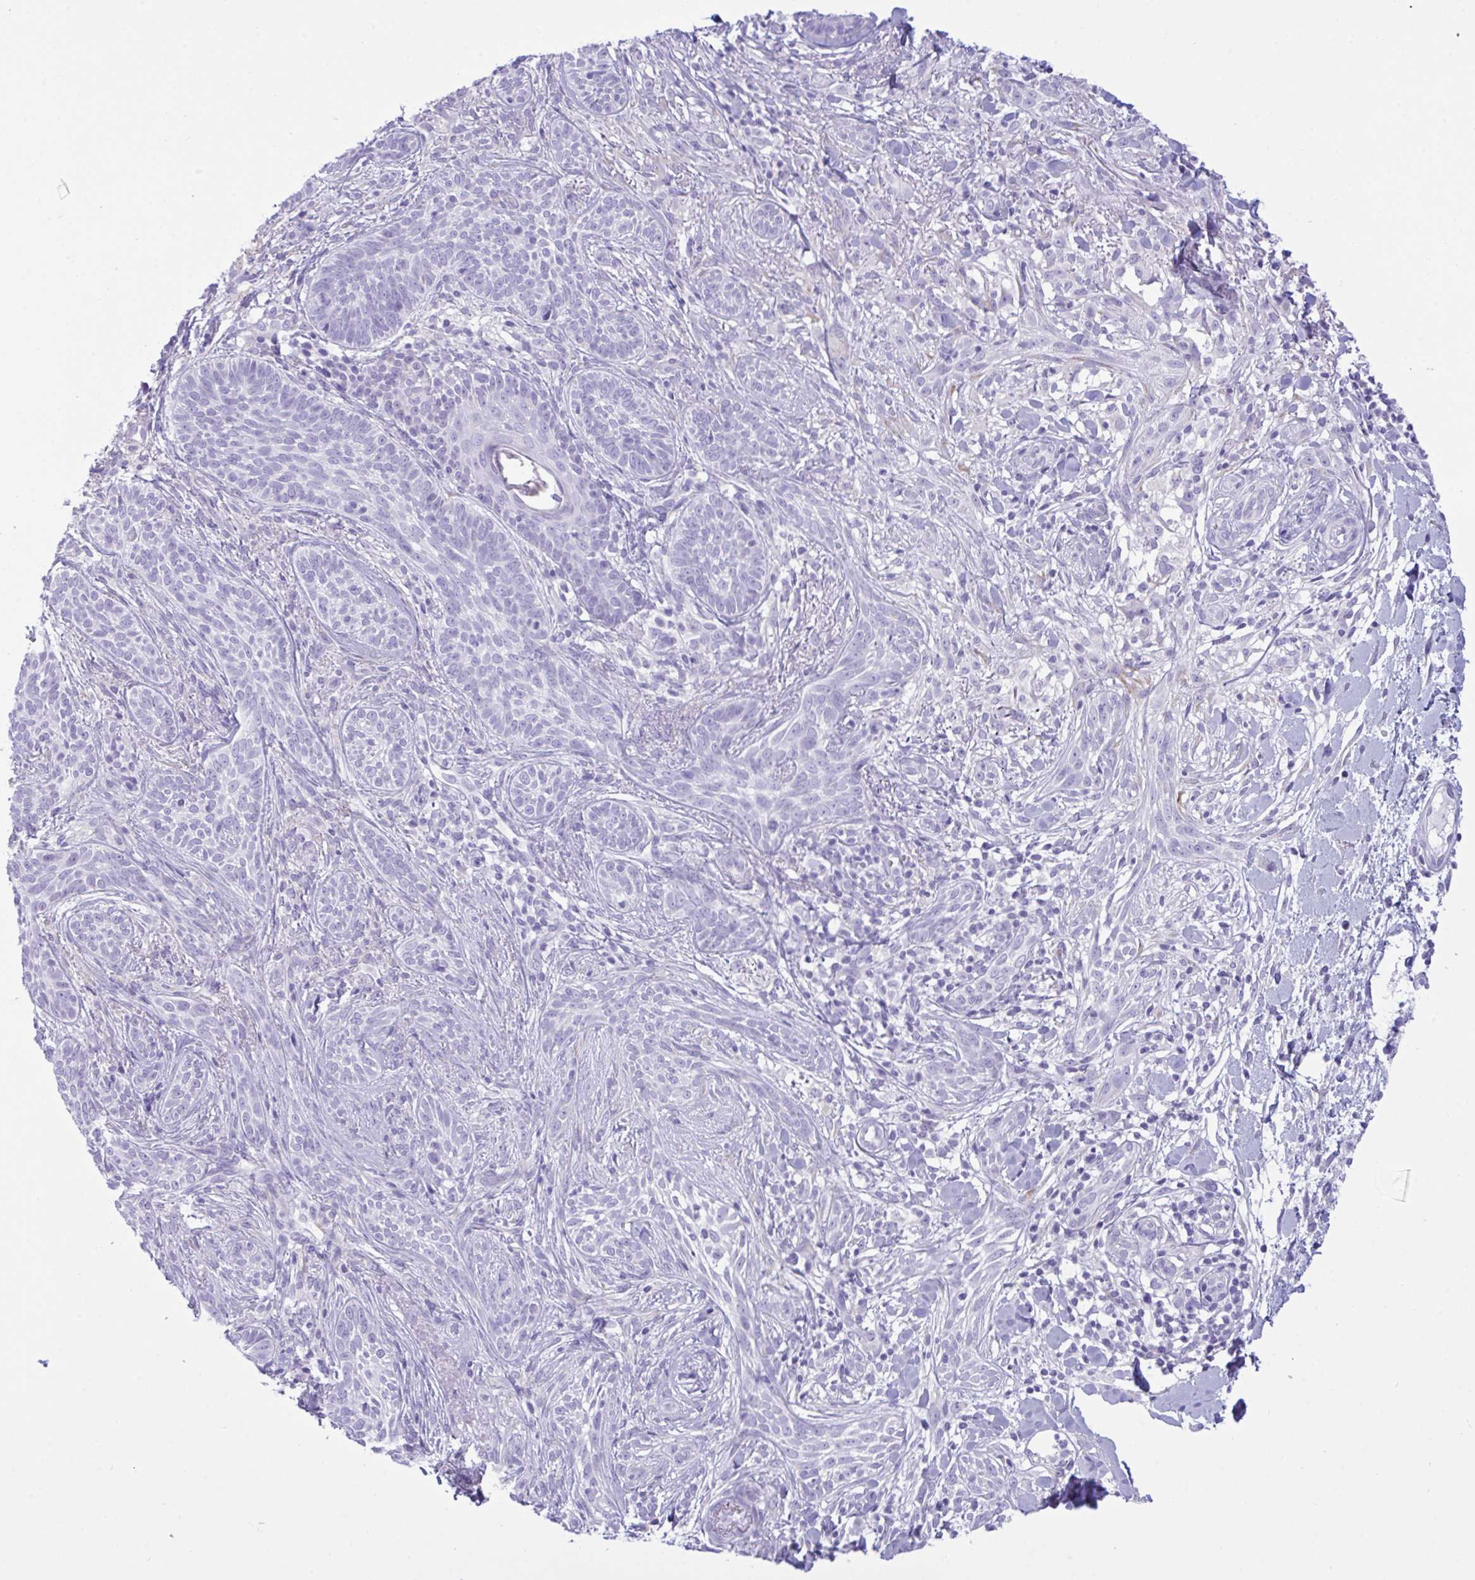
{"staining": {"intensity": "negative", "quantity": "none", "location": "none"}, "tissue": "skin cancer", "cell_type": "Tumor cells", "image_type": "cancer", "snomed": [{"axis": "morphology", "description": "Basal cell carcinoma"}, {"axis": "topography", "description": "Skin"}], "caption": "Tumor cells show no significant staining in skin cancer.", "gene": "BBS1", "patient": {"sex": "male", "age": 75}}